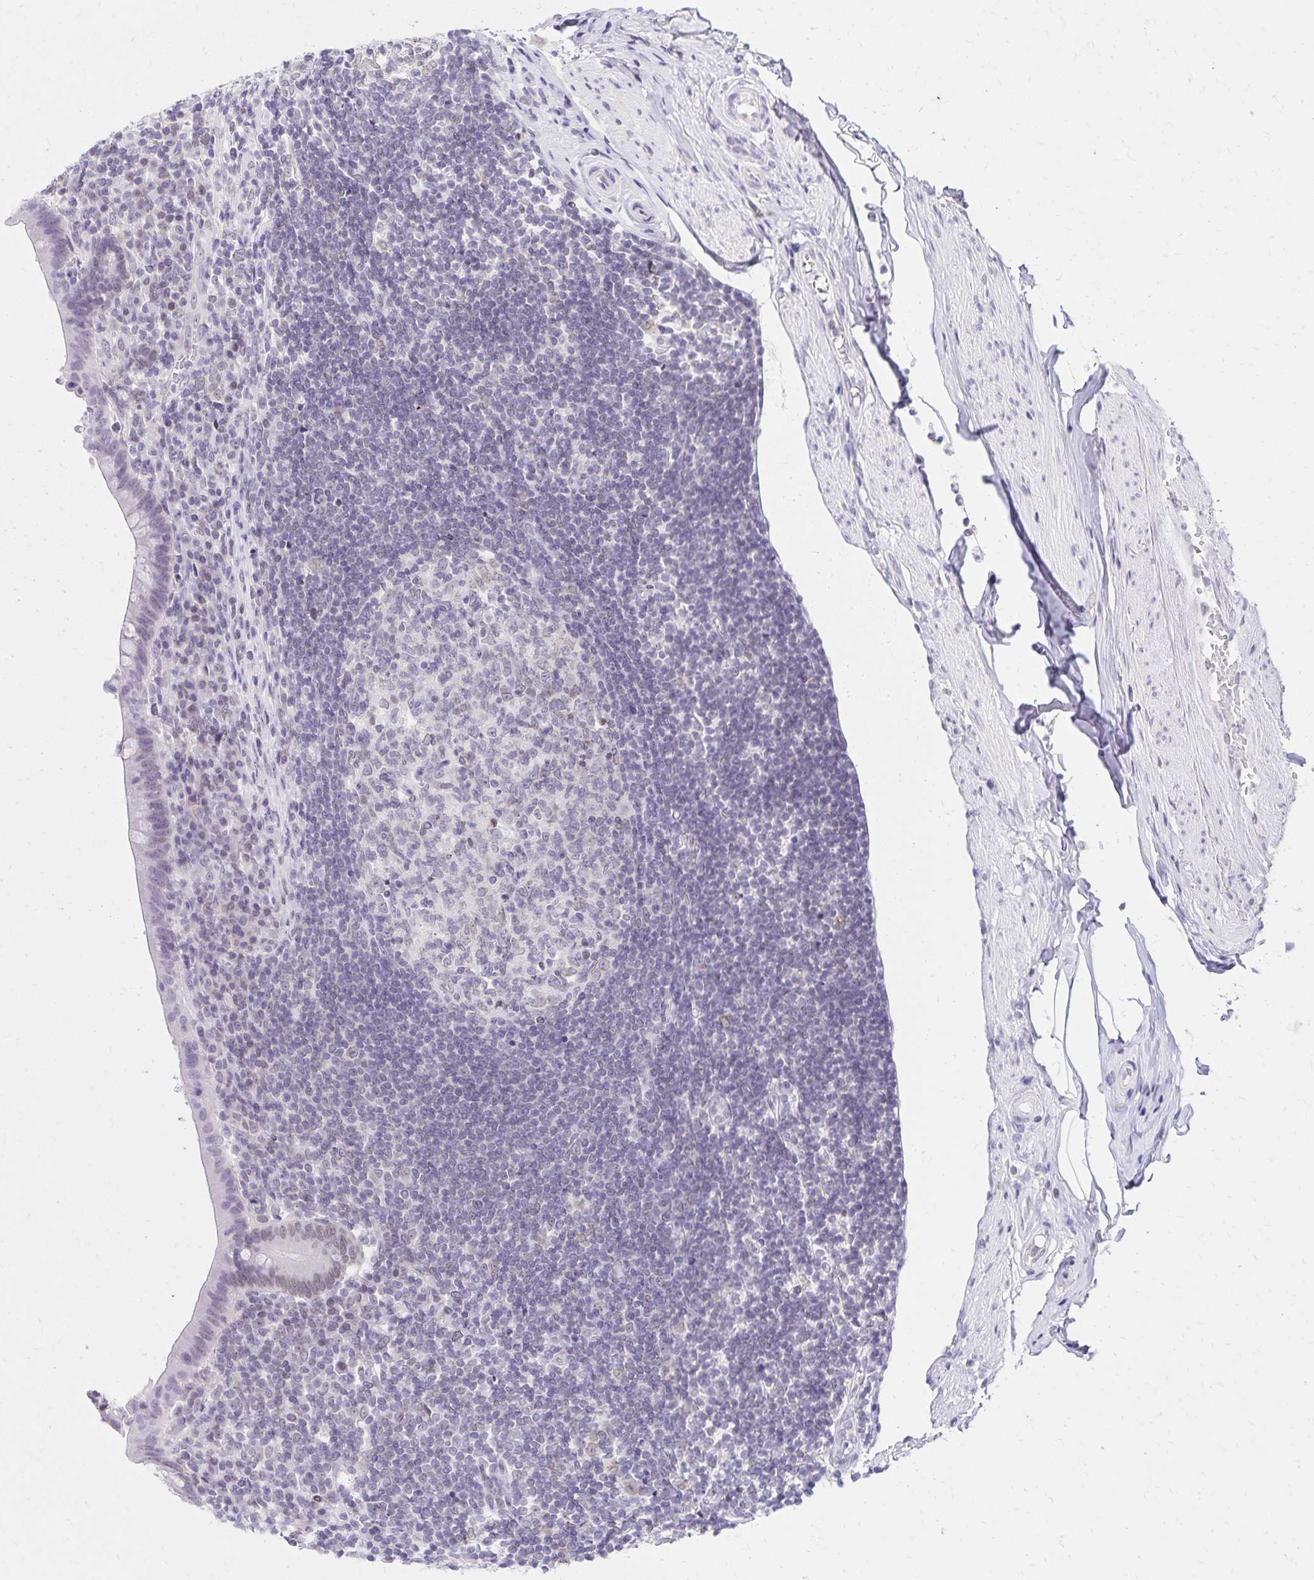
{"staining": {"intensity": "negative", "quantity": "none", "location": "none"}, "tissue": "appendix", "cell_type": "Glandular cells", "image_type": "normal", "snomed": [{"axis": "morphology", "description": "Normal tissue, NOS"}, {"axis": "topography", "description": "Appendix"}], "caption": "Glandular cells show no significant protein positivity in benign appendix.", "gene": "FAM166C", "patient": {"sex": "female", "age": 56}}